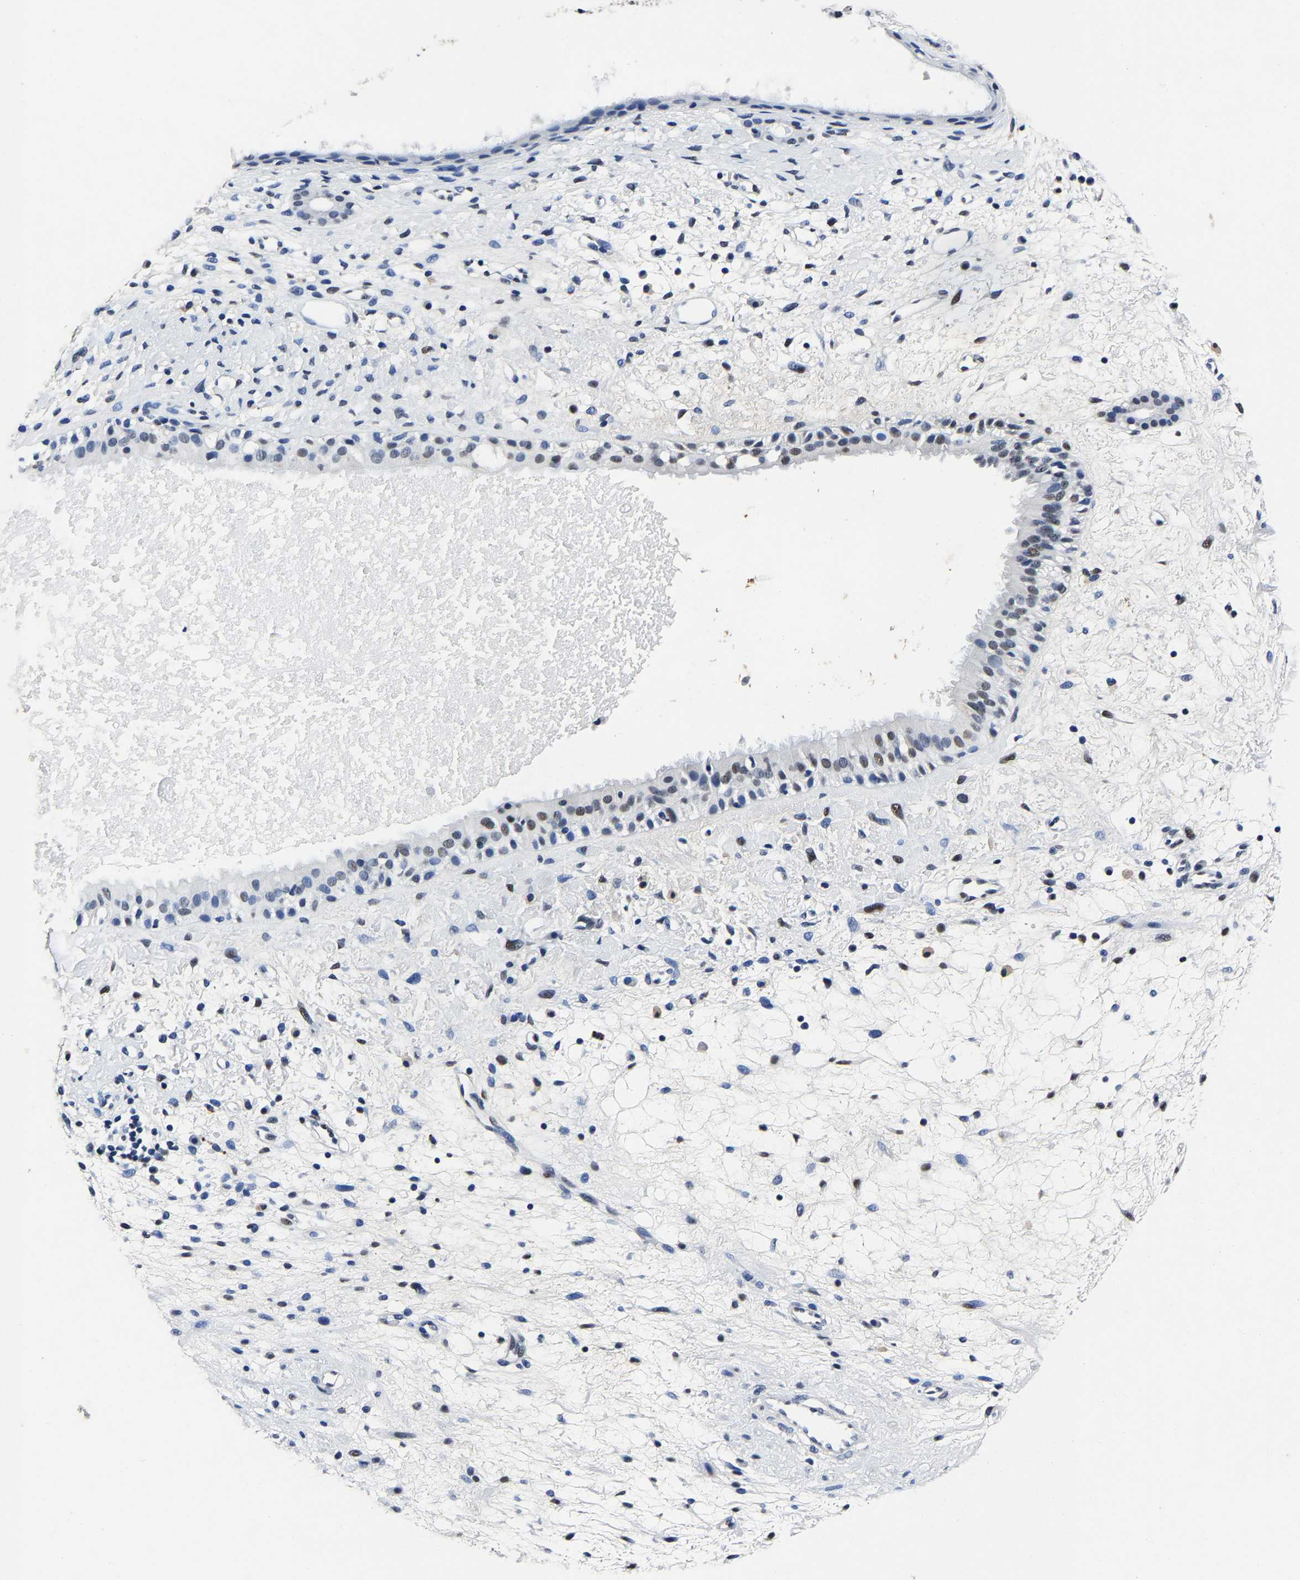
{"staining": {"intensity": "weak", "quantity": "25%-75%", "location": "nuclear"}, "tissue": "nasopharynx", "cell_type": "Respiratory epithelial cells", "image_type": "normal", "snomed": [{"axis": "morphology", "description": "Normal tissue, NOS"}, {"axis": "topography", "description": "Nasopharynx"}], "caption": "A low amount of weak nuclear staining is present in about 25%-75% of respiratory epithelial cells in normal nasopharynx.", "gene": "RBM45", "patient": {"sex": "male", "age": 22}}